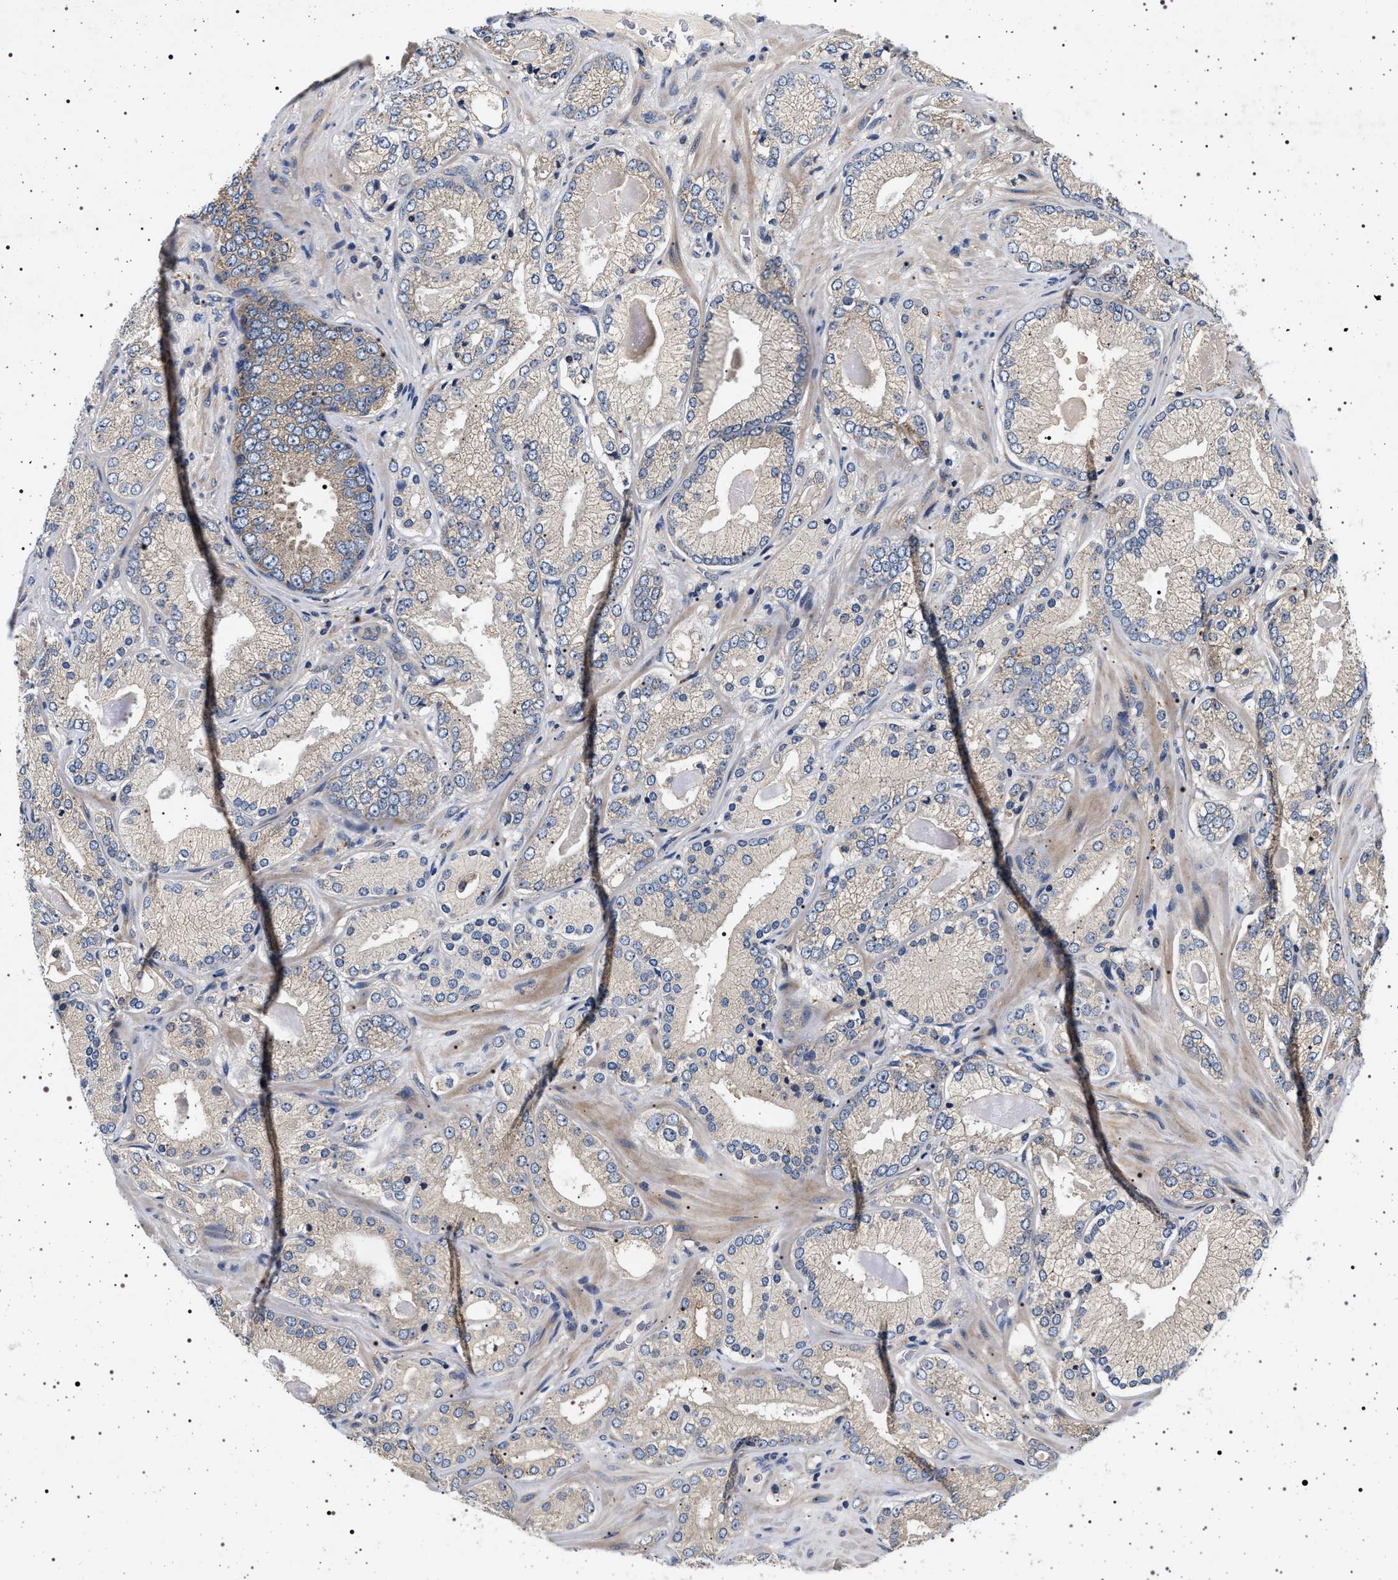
{"staining": {"intensity": "negative", "quantity": "none", "location": "none"}, "tissue": "prostate cancer", "cell_type": "Tumor cells", "image_type": "cancer", "snomed": [{"axis": "morphology", "description": "Adenocarcinoma, Low grade"}, {"axis": "topography", "description": "Prostate"}], "caption": "There is no significant staining in tumor cells of adenocarcinoma (low-grade) (prostate).", "gene": "DCBLD2", "patient": {"sex": "male", "age": 65}}